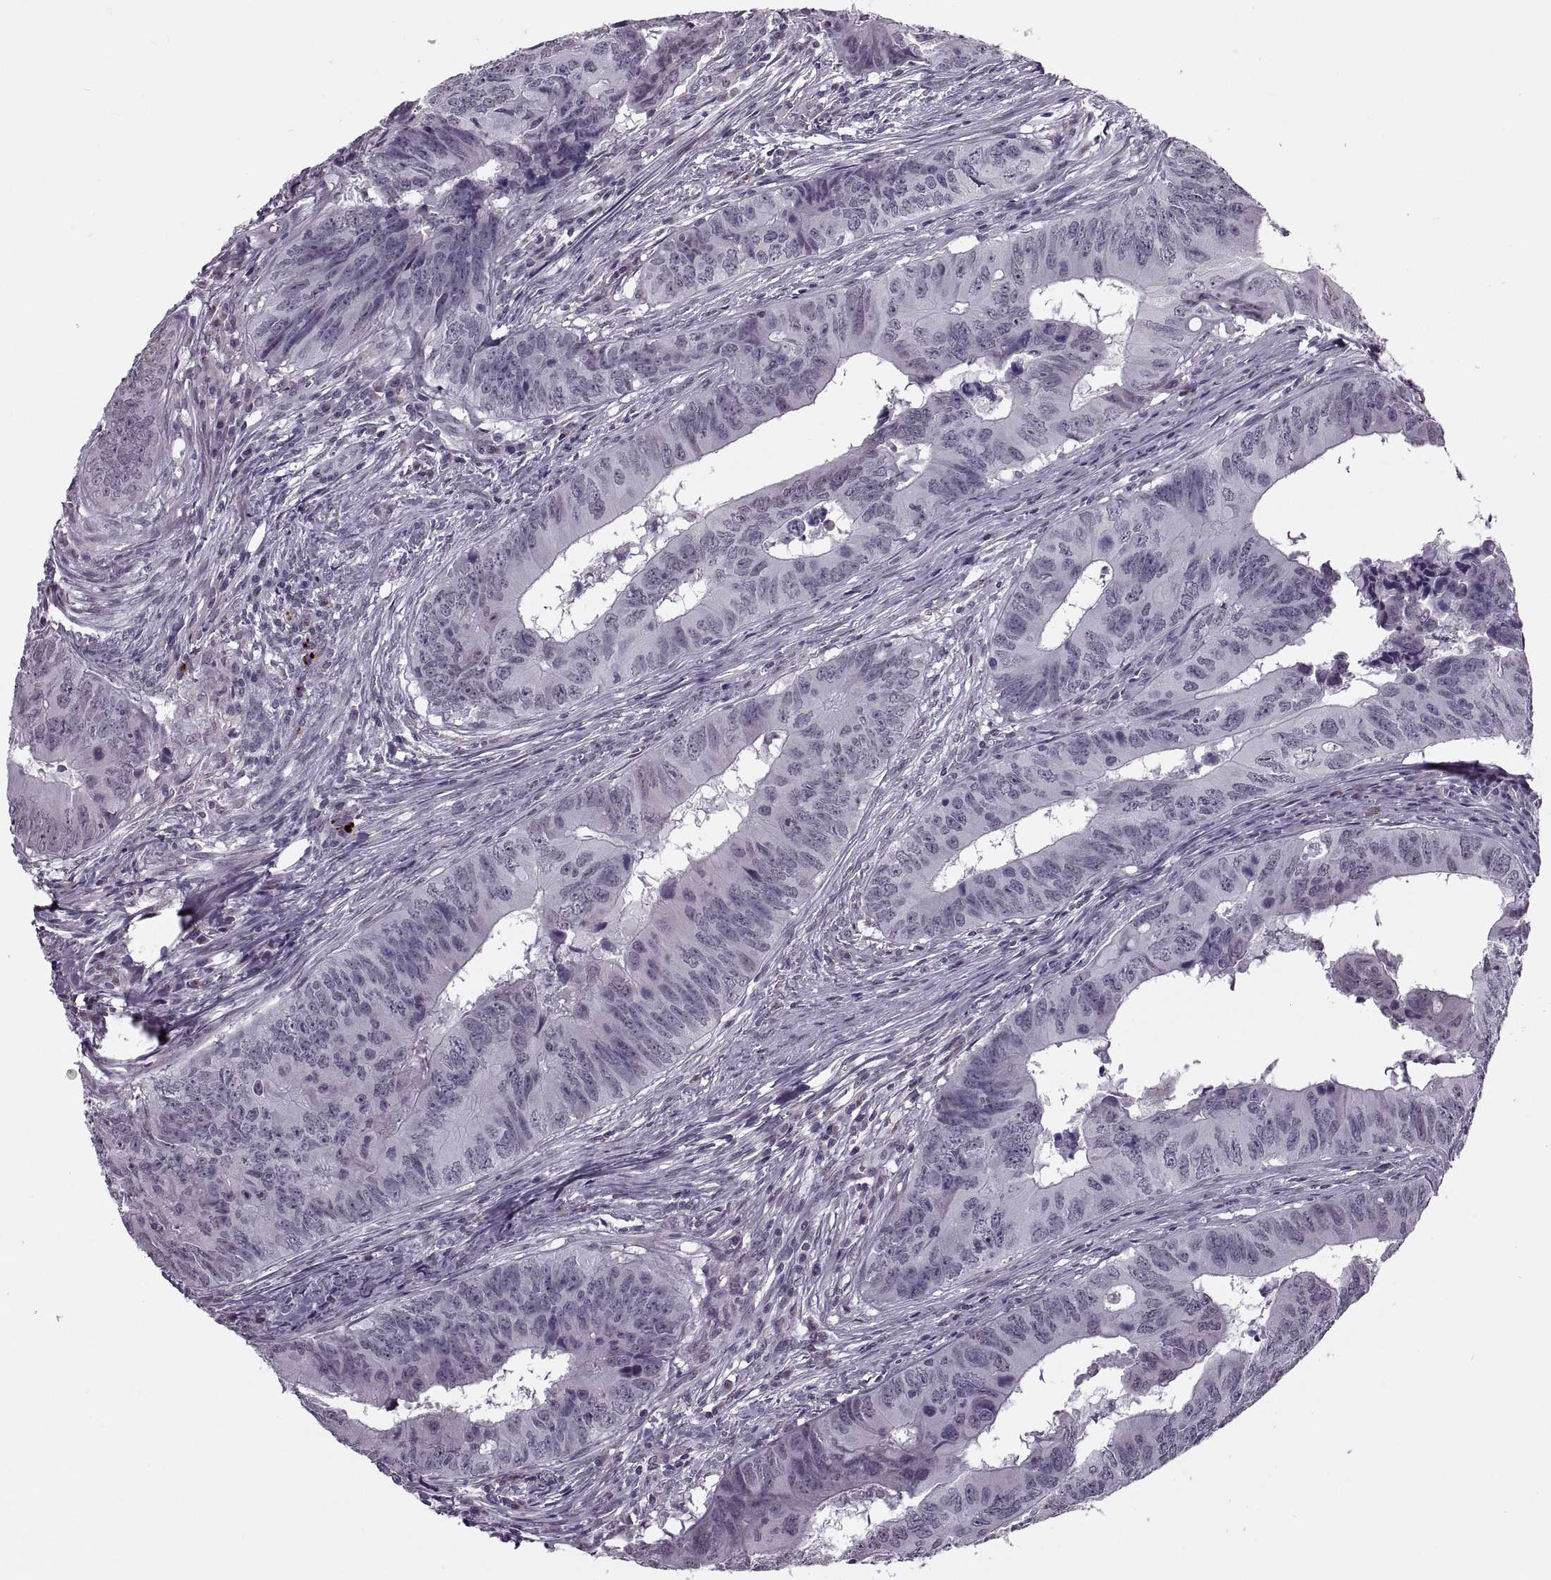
{"staining": {"intensity": "negative", "quantity": "none", "location": "none"}, "tissue": "colorectal cancer", "cell_type": "Tumor cells", "image_type": "cancer", "snomed": [{"axis": "morphology", "description": "Adenocarcinoma, NOS"}, {"axis": "topography", "description": "Colon"}], "caption": "Immunohistochemistry (IHC) of human colorectal adenocarcinoma reveals no expression in tumor cells.", "gene": "PRSS37", "patient": {"sex": "female", "age": 82}}